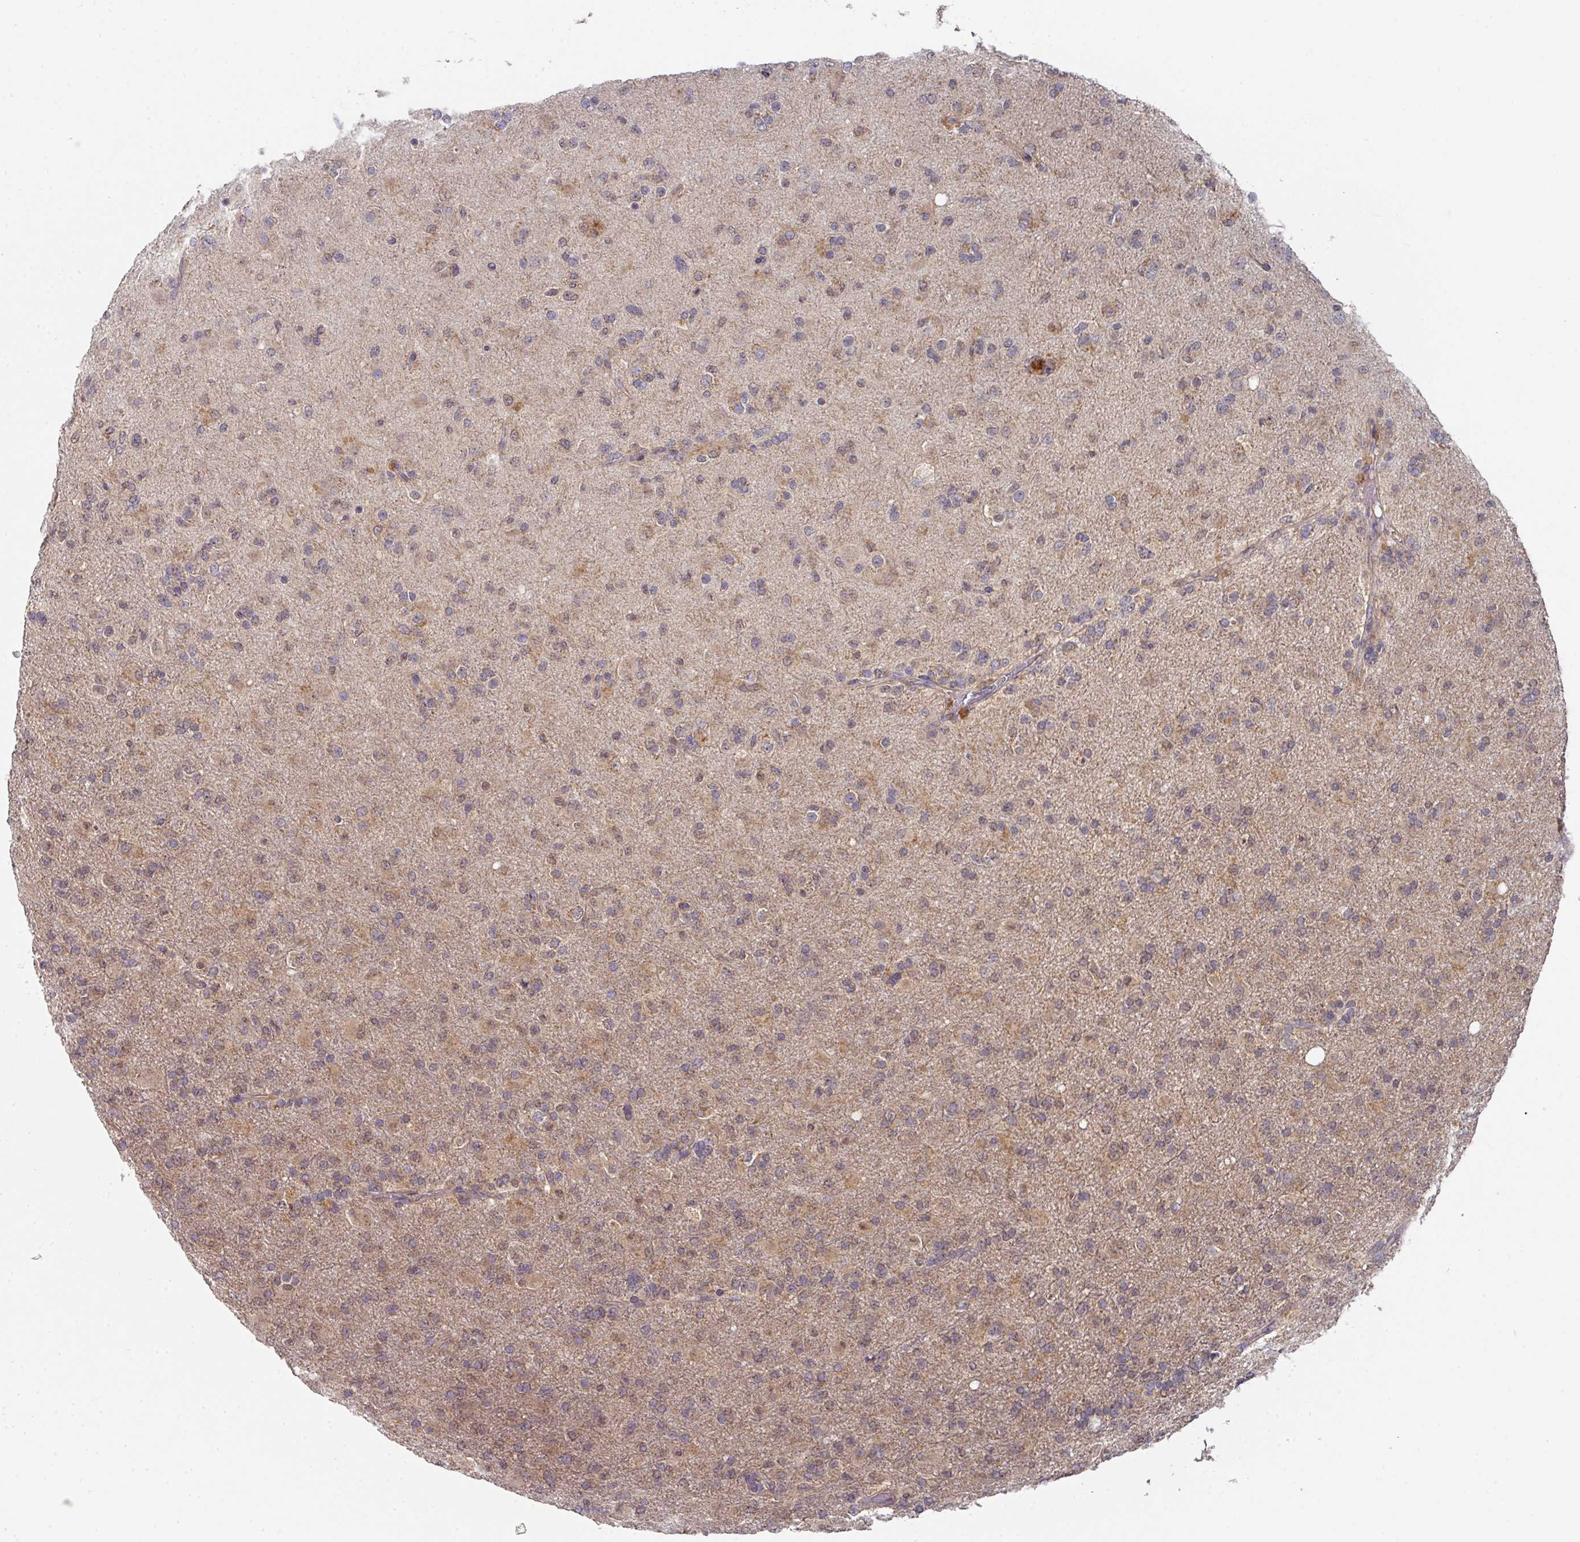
{"staining": {"intensity": "weak", "quantity": "25%-75%", "location": "cytoplasmic/membranous"}, "tissue": "glioma", "cell_type": "Tumor cells", "image_type": "cancer", "snomed": [{"axis": "morphology", "description": "Glioma, malignant, Low grade"}, {"axis": "topography", "description": "Brain"}], "caption": "Immunohistochemistry (IHC) of malignant glioma (low-grade) shows low levels of weak cytoplasmic/membranous positivity in about 25%-75% of tumor cells. Immunohistochemistry stains the protein in brown and the nuclei are stained blue.", "gene": "EXTL3", "patient": {"sex": "male", "age": 65}}